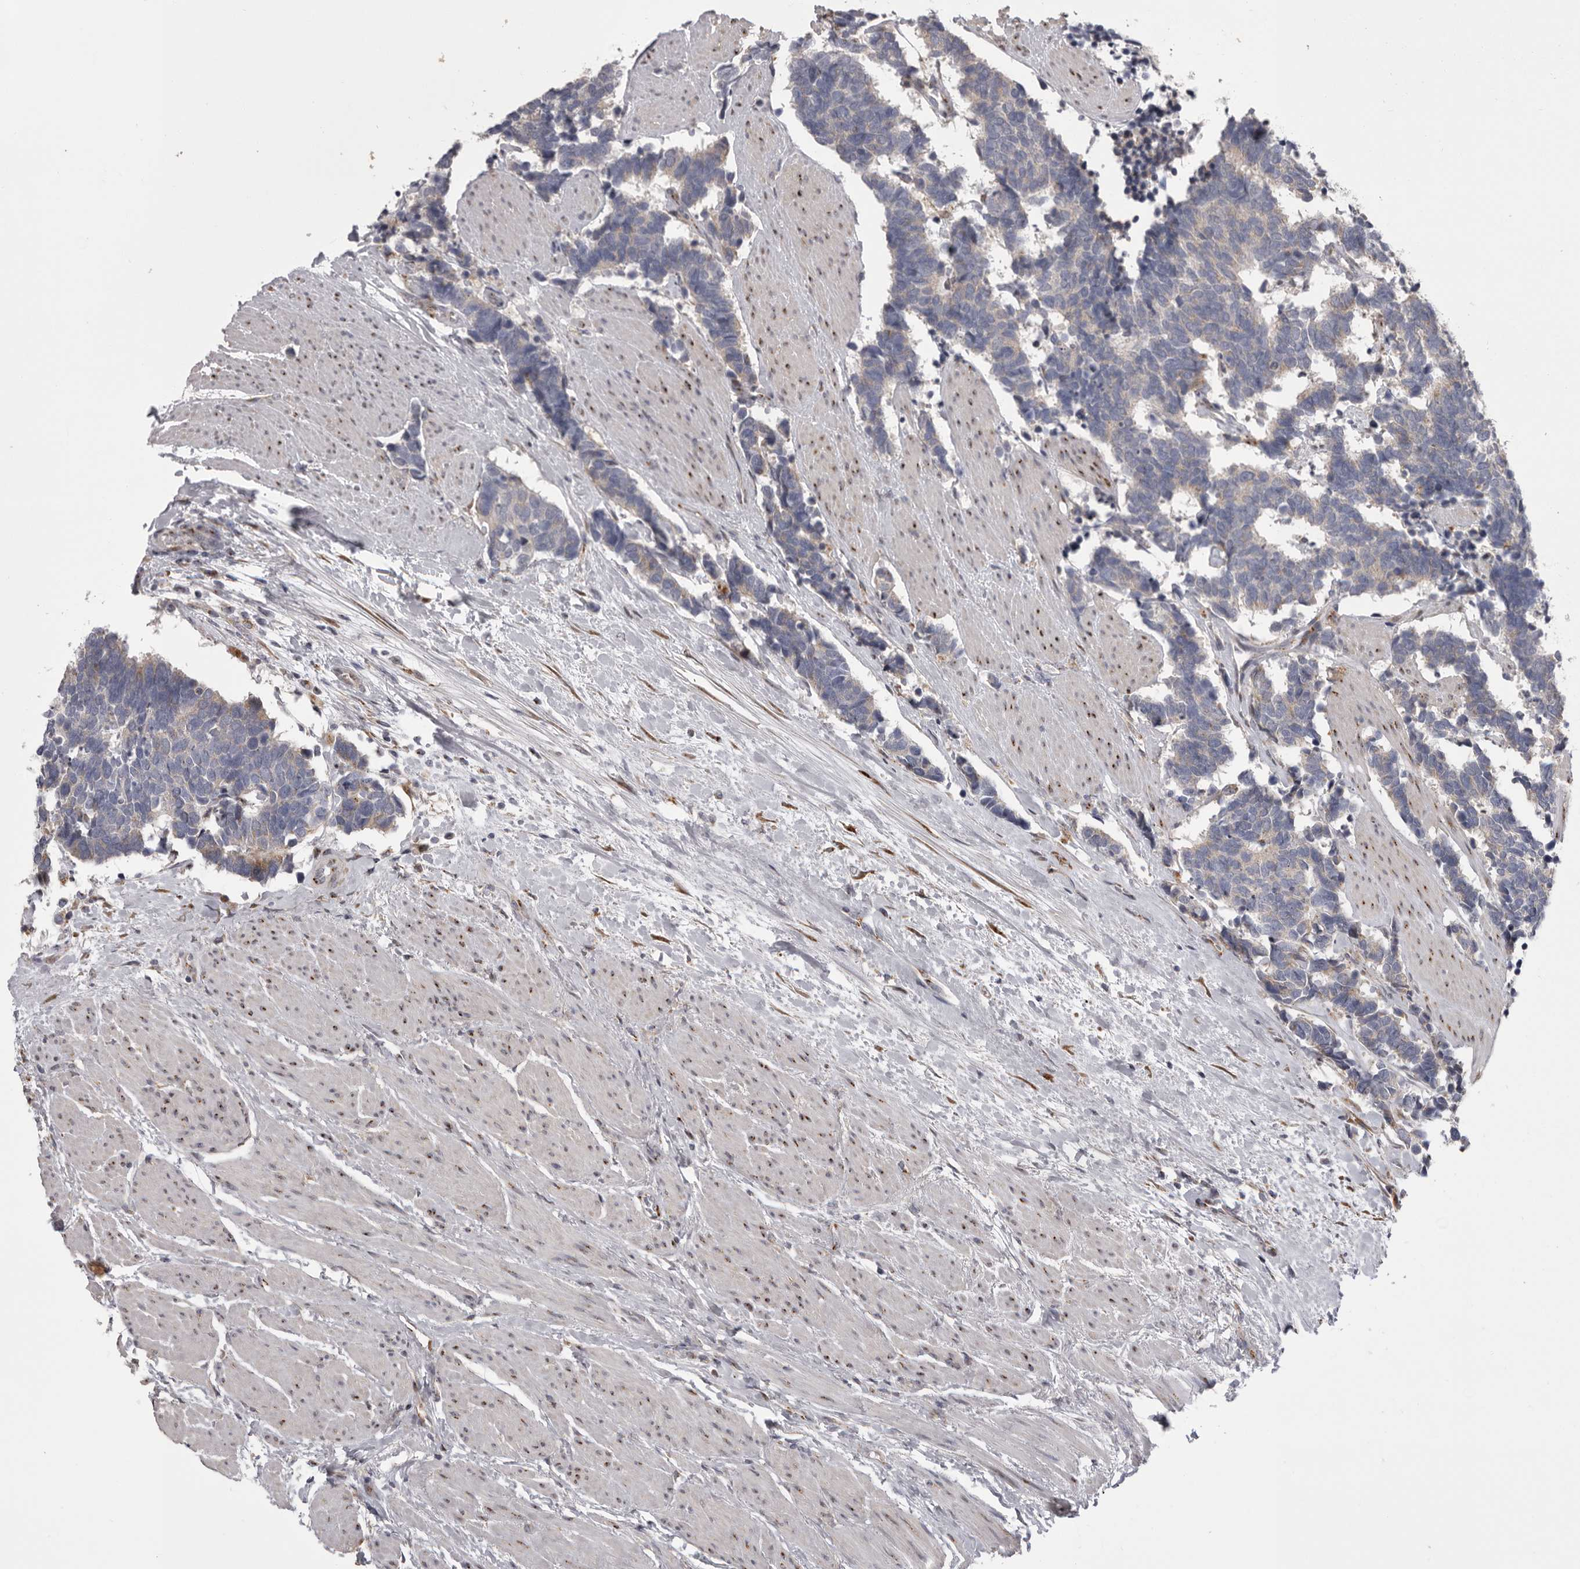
{"staining": {"intensity": "weak", "quantity": "<25%", "location": "cytoplasmic/membranous"}, "tissue": "carcinoid", "cell_type": "Tumor cells", "image_type": "cancer", "snomed": [{"axis": "morphology", "description": "Carcinoma, NOS"}, {"axis": "morphology", "description": "Carcinoid, malignant, NOS"}, {"axis": "topography", "description": "Urinary bladder"}], "caption": "This is a micrograph of IHC staining of carcinoma, which shows no expression in tumor cells.", "gene": "WDR47", "patient": {"sex": "male", "age": 57}}